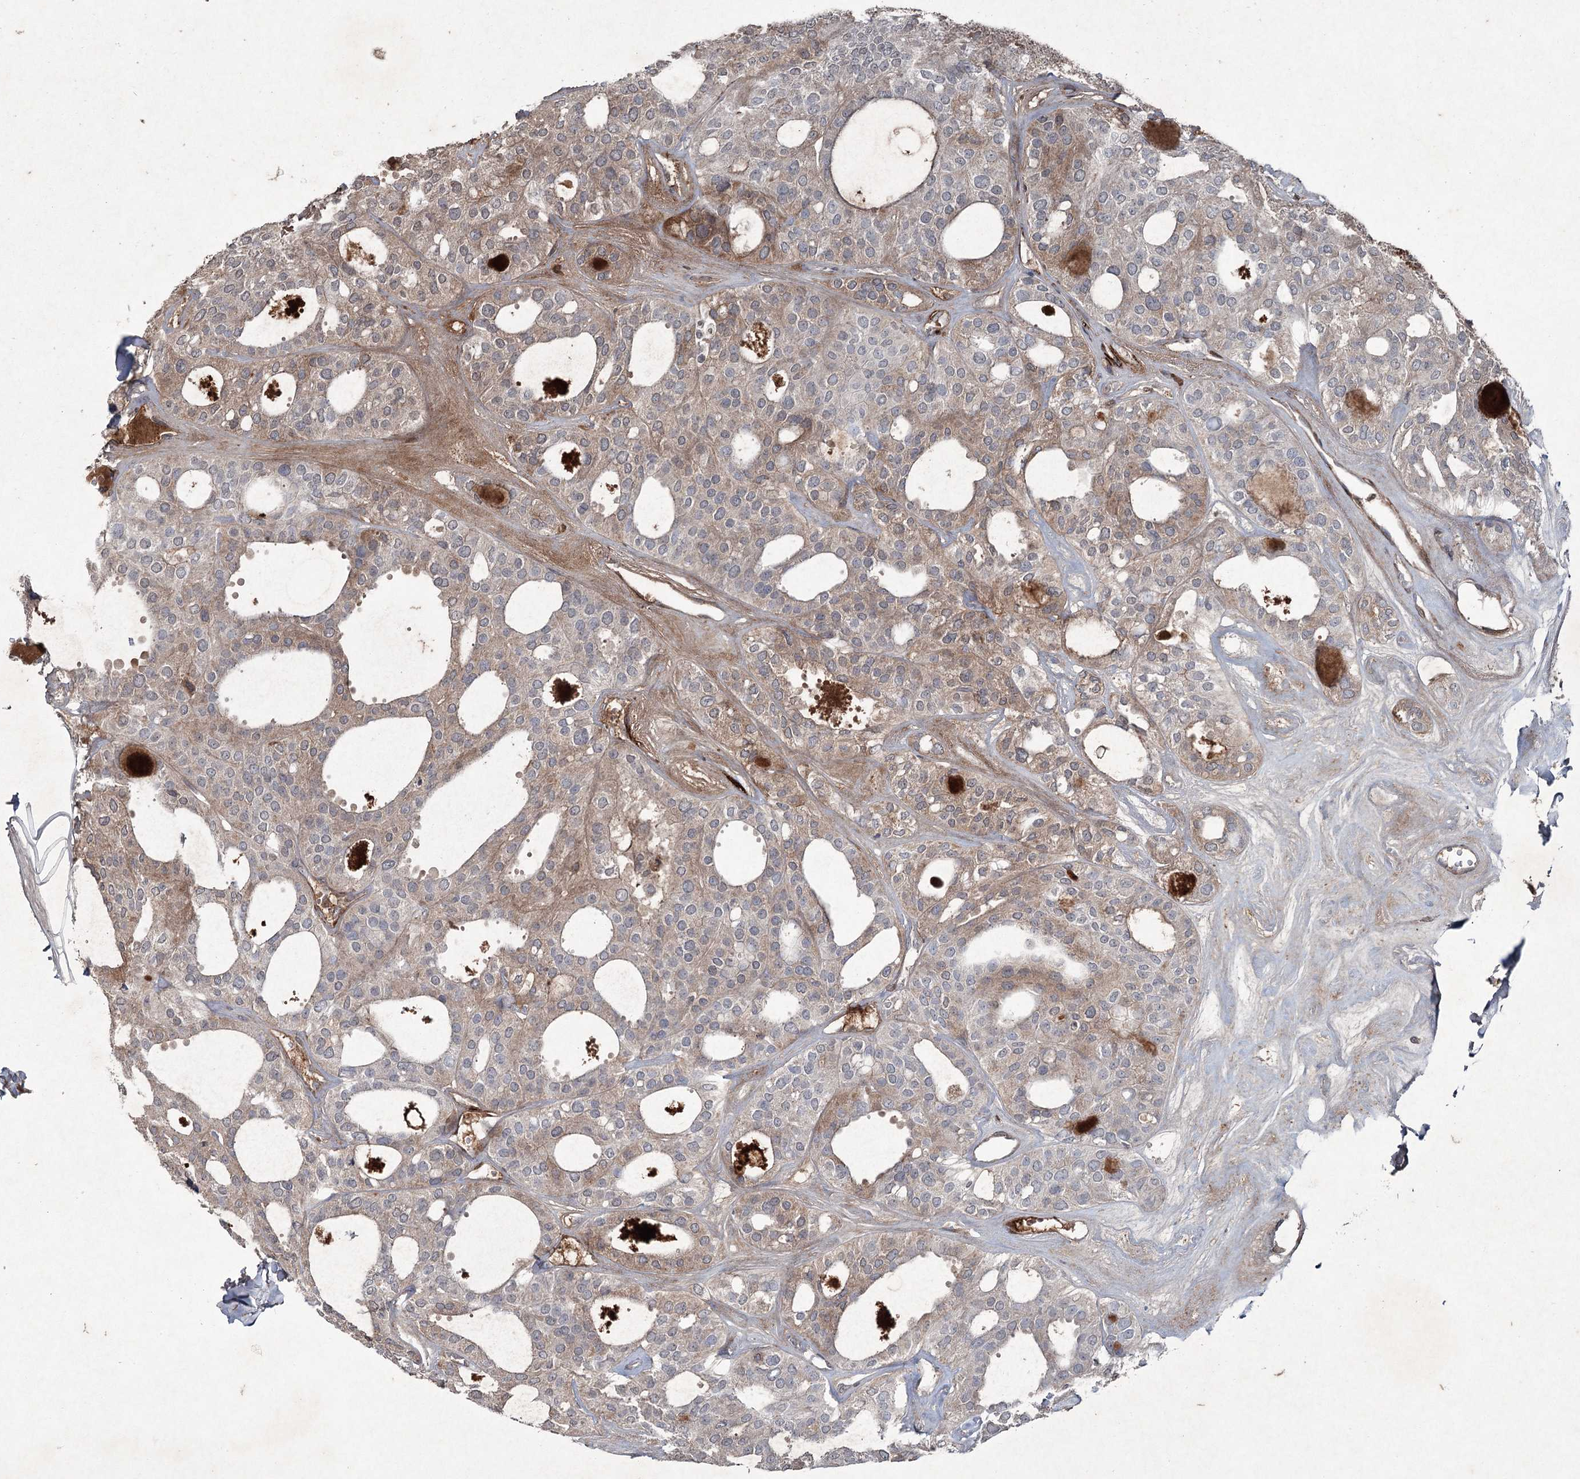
{"staining": {"intensity": "weak", "quantity": "25%-75%", "location": "cytoplasmic/membranous"}, "tissue": "thyroid cancer", "cell_type": "Tumor cells", "image_type": "cancer", "snomed": [{"axis": "morphology", "description": "Follicular adenoma carcinoma, NOS"}, {"axis": "topography", "description": "Thyroid gland"}], "caption": "Follicular adenoma carcinoma (thyroid) was stained to show a protein in brown. There is low levels of weak cytoplasmic/membranous expression in about 25%-75% of tumor cells.", "gene": "PGLYRP2", "patient": {"sex": "male", "age": 75}}